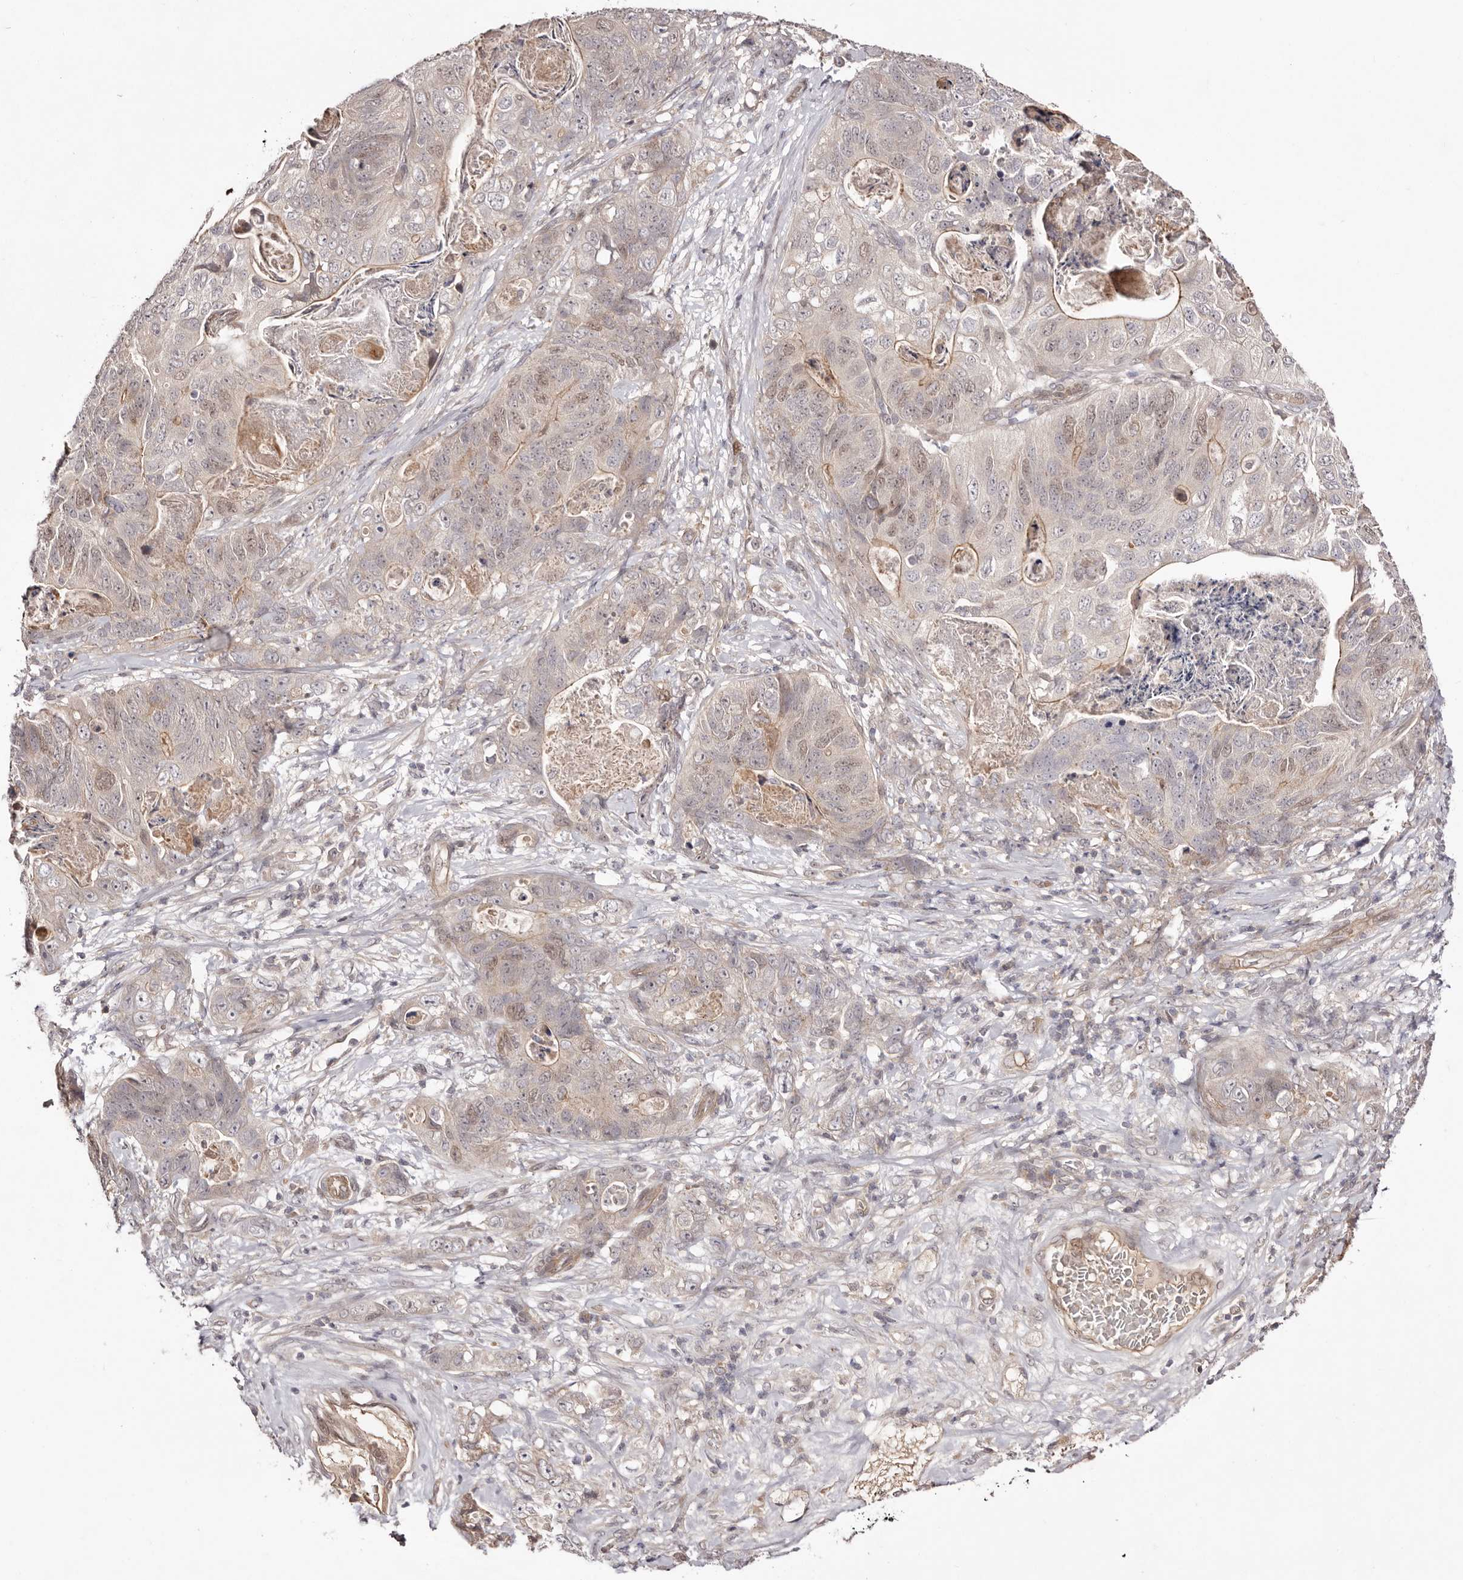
{"staining": {"intensity": "weak", "quantity": "<25%", "location": "cytoplasmic/membranous"}, "tissue": "stomach cancer", "cell_type": "Tumor cells", "image_type": "cancer", "snomed": [{"axis": "morphology", "description": "Normal tissue, NOS"}, {"axis": "morphology", "description": "Adenocarcinoma, NOS"}, {"axis": "topography", "description": "Stomach"}], "caption": "This photomicrograph is of stomach cancer (adenocarcinoma) stained with immunohistochemistry to label a protein in brown with the nuclei are counter-stained blue. There is no positivity in tumor cells. (DAB (3,3'-diaminobenzidine) IHC with hematoxylin counter stain).", "gene": "EGR3", "patient": {"sex": "female", "age": 89}}